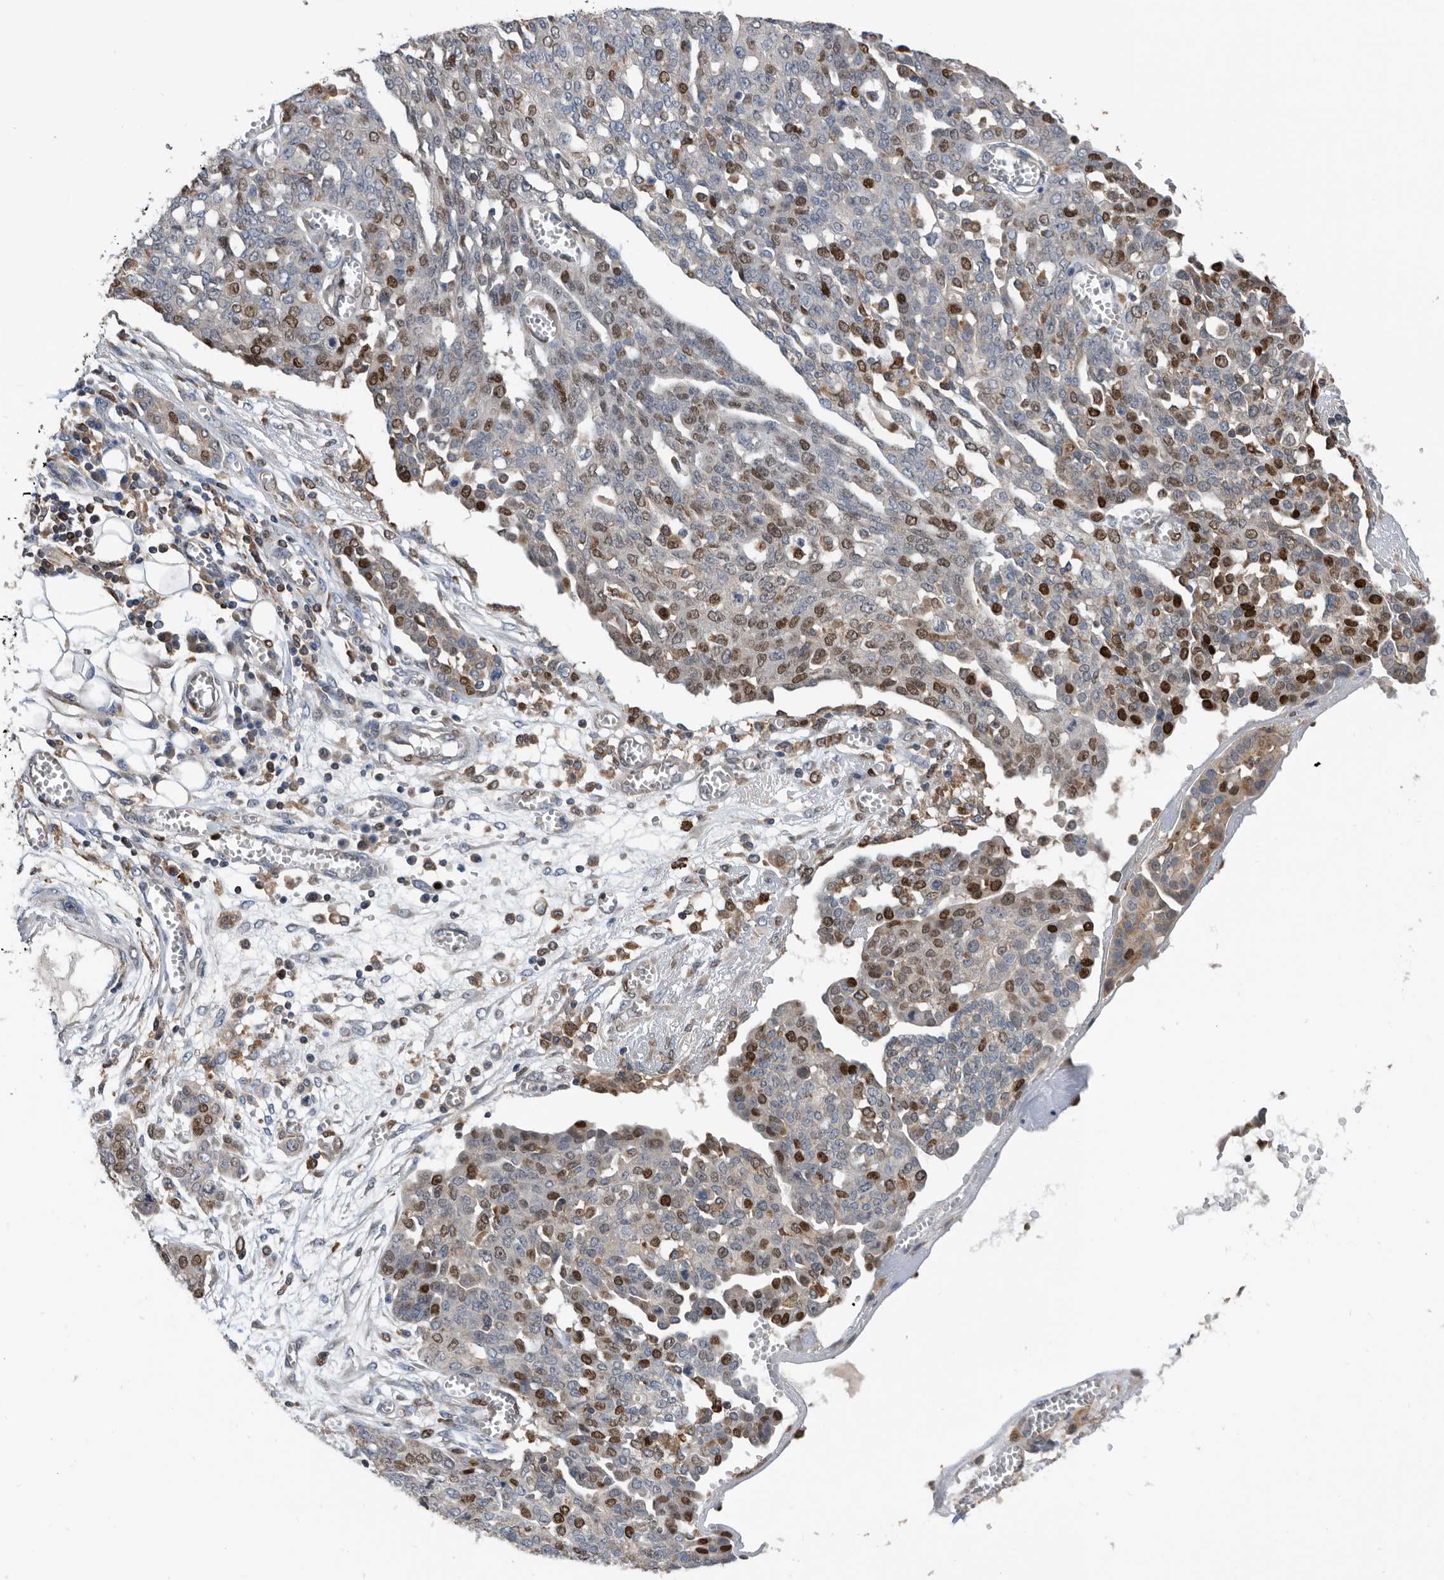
{"staining": {"intensity": "moderate", "quantity": "25%-75%", "location": "nuclear"}, "tissue": "ovarian cancer", "cell_type": "Tumor cells", "image_type": "cancer", "snomed": [{"axis": "morphology", "description": "Cystadenocarcinoma, serous, NOS"}, {"axis": "topography", "description": "Soft tissue"}, {"axis": "topography", "description": "Ovary"}], "caption": "Protein analysis of serous cystadenocarcinoma (ovarian) tissue demonstrates moderate nuclear expression in about 25%-75% of tumor cells. The protein is shown in brown color, while the nuclei are stained blue.", "gene": "ATAD2", "patient": {"sex": "female", "age": 57}}